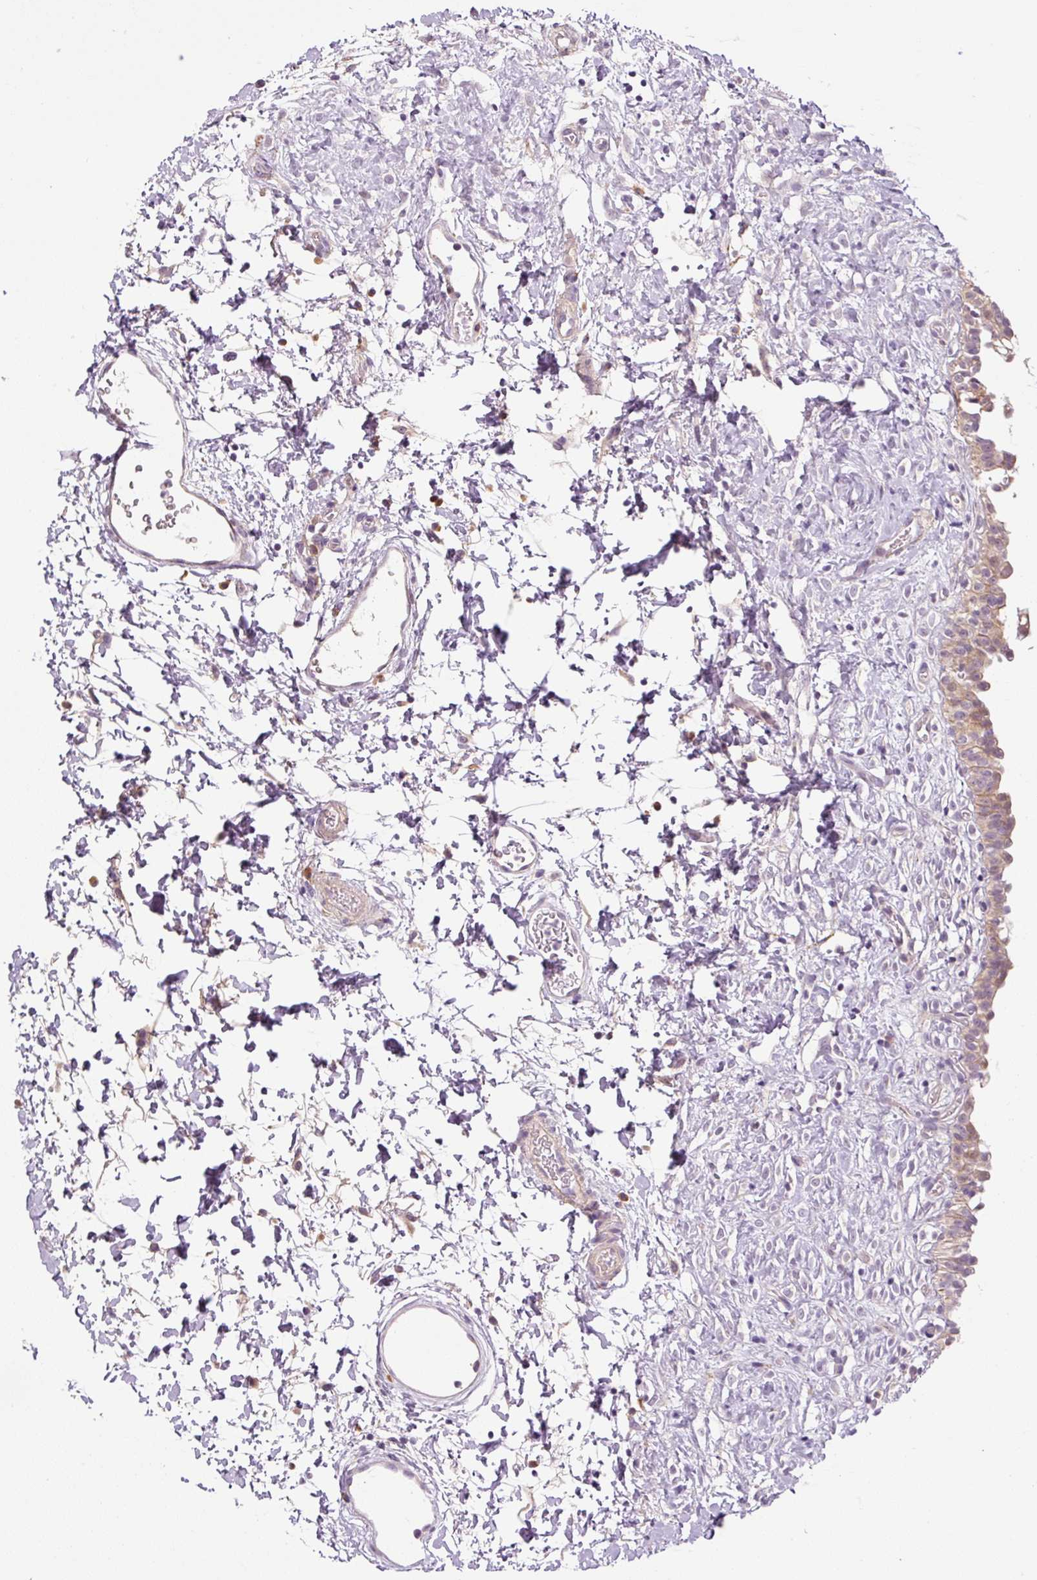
{"staining": {"intensity": "weak", "quantity": ">75%", "location": "cytoplasmic/membranous"}, "tissue": "urinary bladder", "cell_type": "Urothelial cells", "image_type": "normal", "snomed": [{"axis": "morphology", "description": "Normal tissue, NOS"}, {"axis": "topography", "description": "Urinary bladder"}], "caption": "A high-resolution image shows immunohistochemistry staining of benign urinary bladder, which exhibits weak cytoplasmic/membranous staining in approximately >75% of urothelial cells.", "gene": "PRKAA2", "patient": {"sex": "male", "age": 51}}